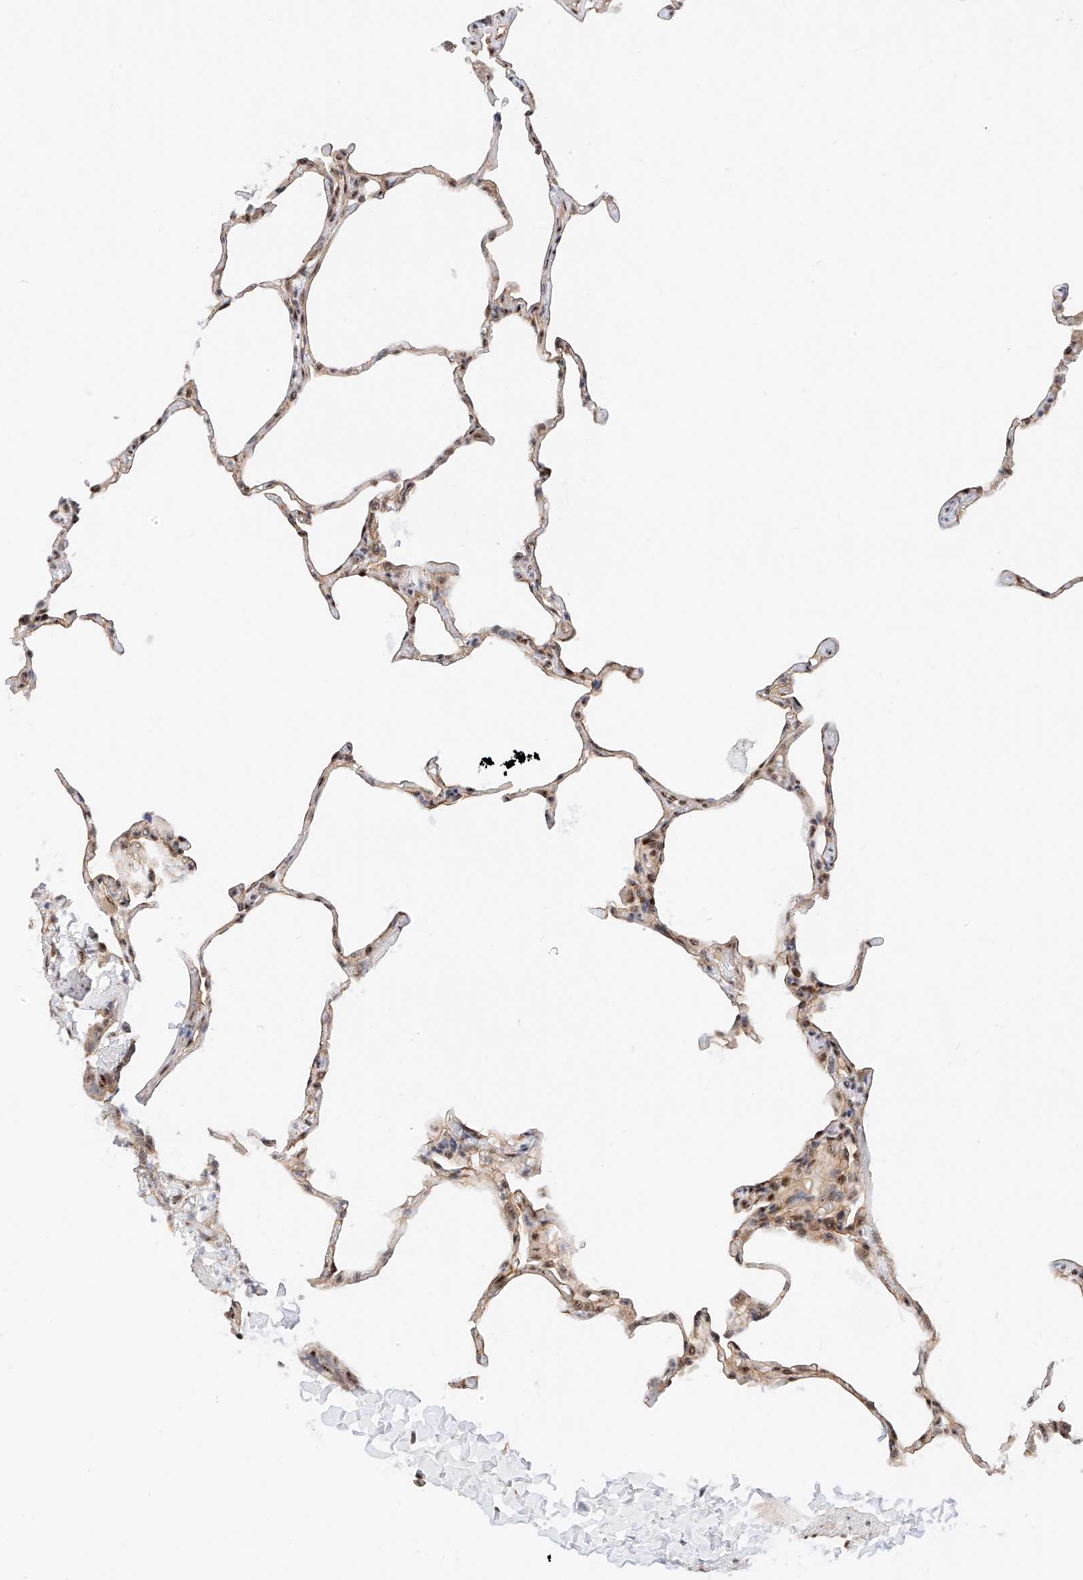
{"staining": {"intensity": "moderate", "quantity": "<25%", "location": "nuclear"}, "tissue": "lung", "cell_type": "Alveolar cells", "image_type": "normal", "snomed": [{"axis": "morphology", "description": "Normal tissue, NOS"}, {"axis": "topography", "description": "Lung"}], "caption": "Immunohistochemistry image of unremarkable lung: lung stained using IHC reveals low levels of moderate protein expression localized specifically in the nuclear of alveolar cells, appearing as a nuclear brown color.", "gene": "ATXN7L2", "patient": {"sex": "male", "age": 20}}